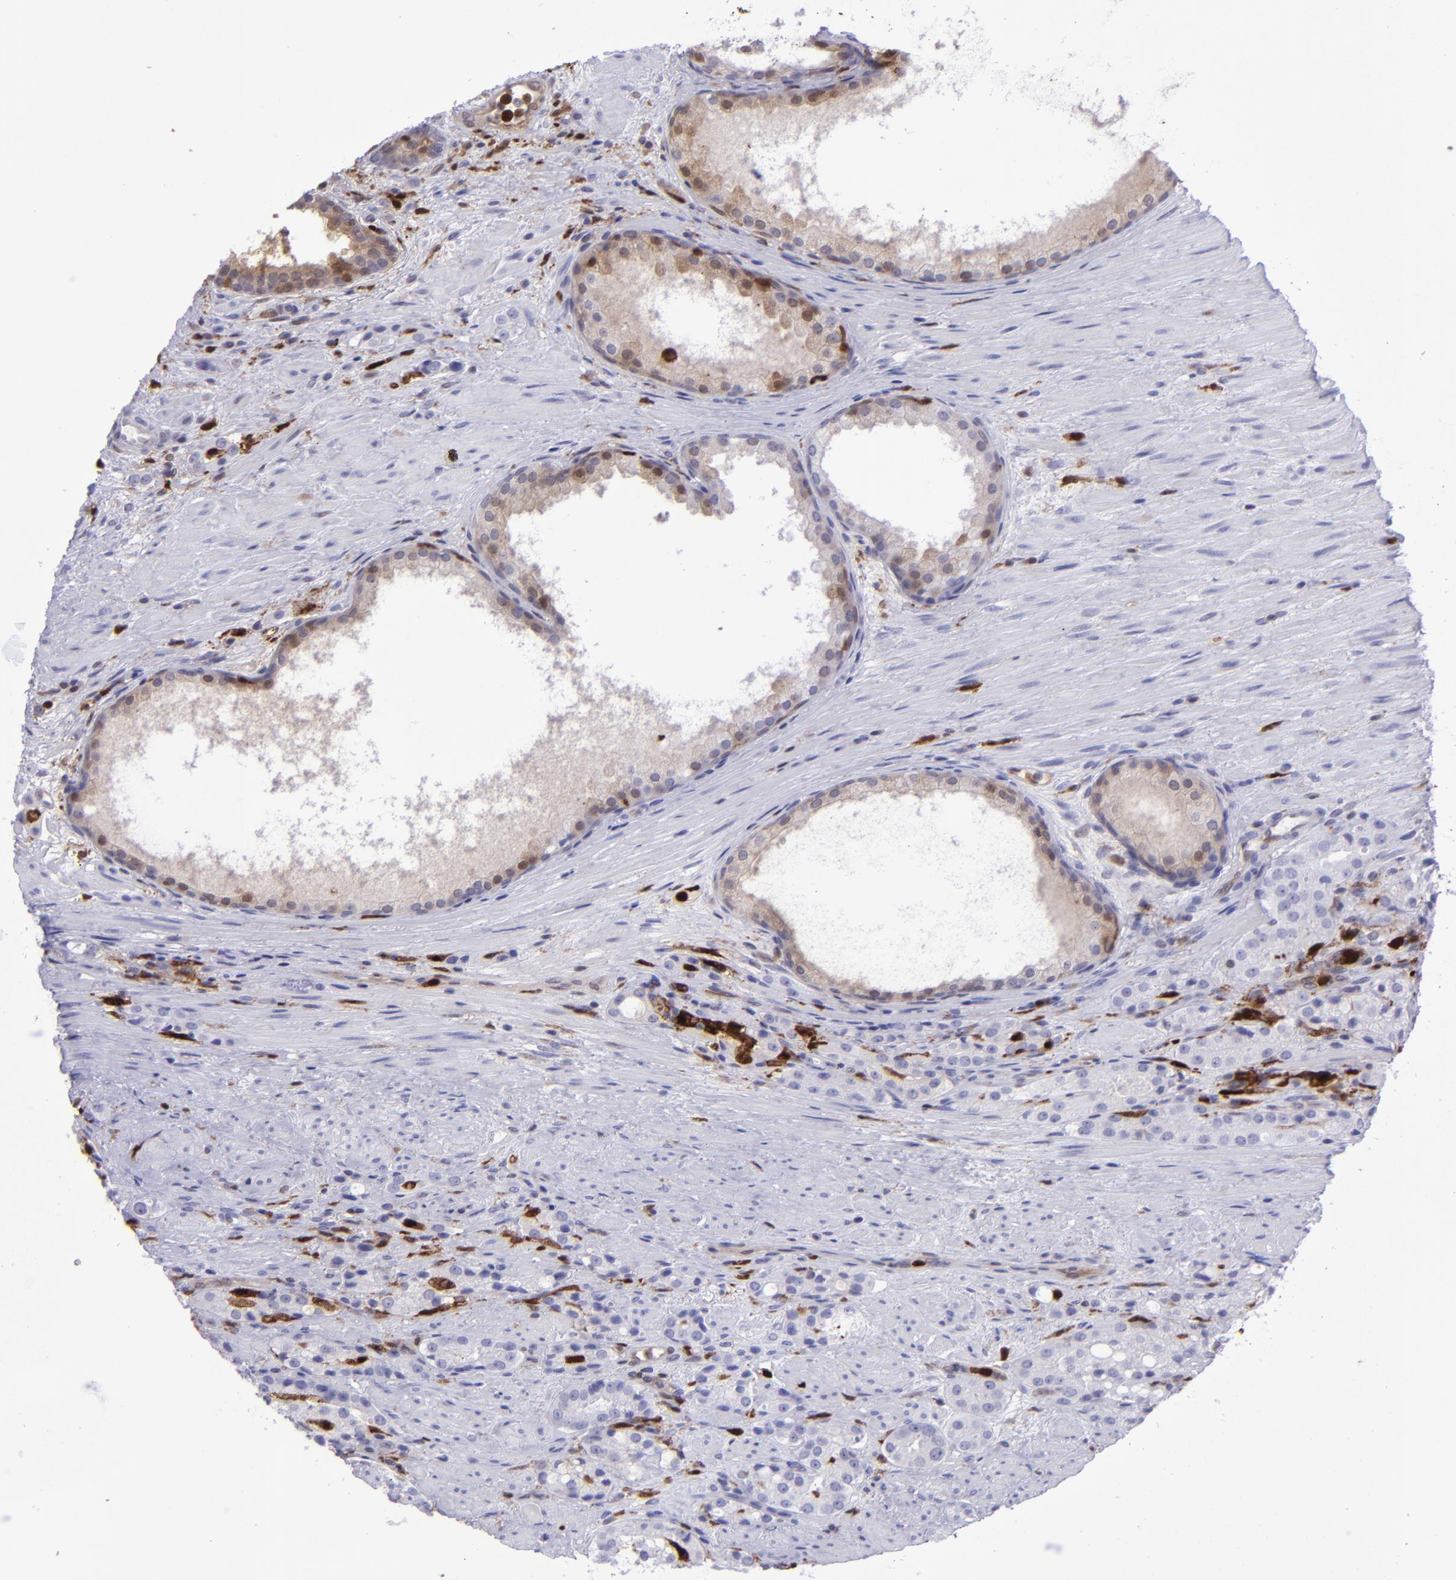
{"staining": {"intensity": "negative", "quantity": "none", "location": "none"}, "tissue": "prostate cancer", "cell_type": "Tumor cells", "image_type": "cancer", "snomed": [{"axis": "morphology", "description": "Adenocarcinoma, High grade"}, {"axis": "topography", "description": "Prostate"}], "caption": "This is an IHC photomicrograph of high-grade adenocarcinoma (prostate). There is no staining in tumor cells.", "gene": "TYMP", "patient": {"sex": "male", "age": 72}}